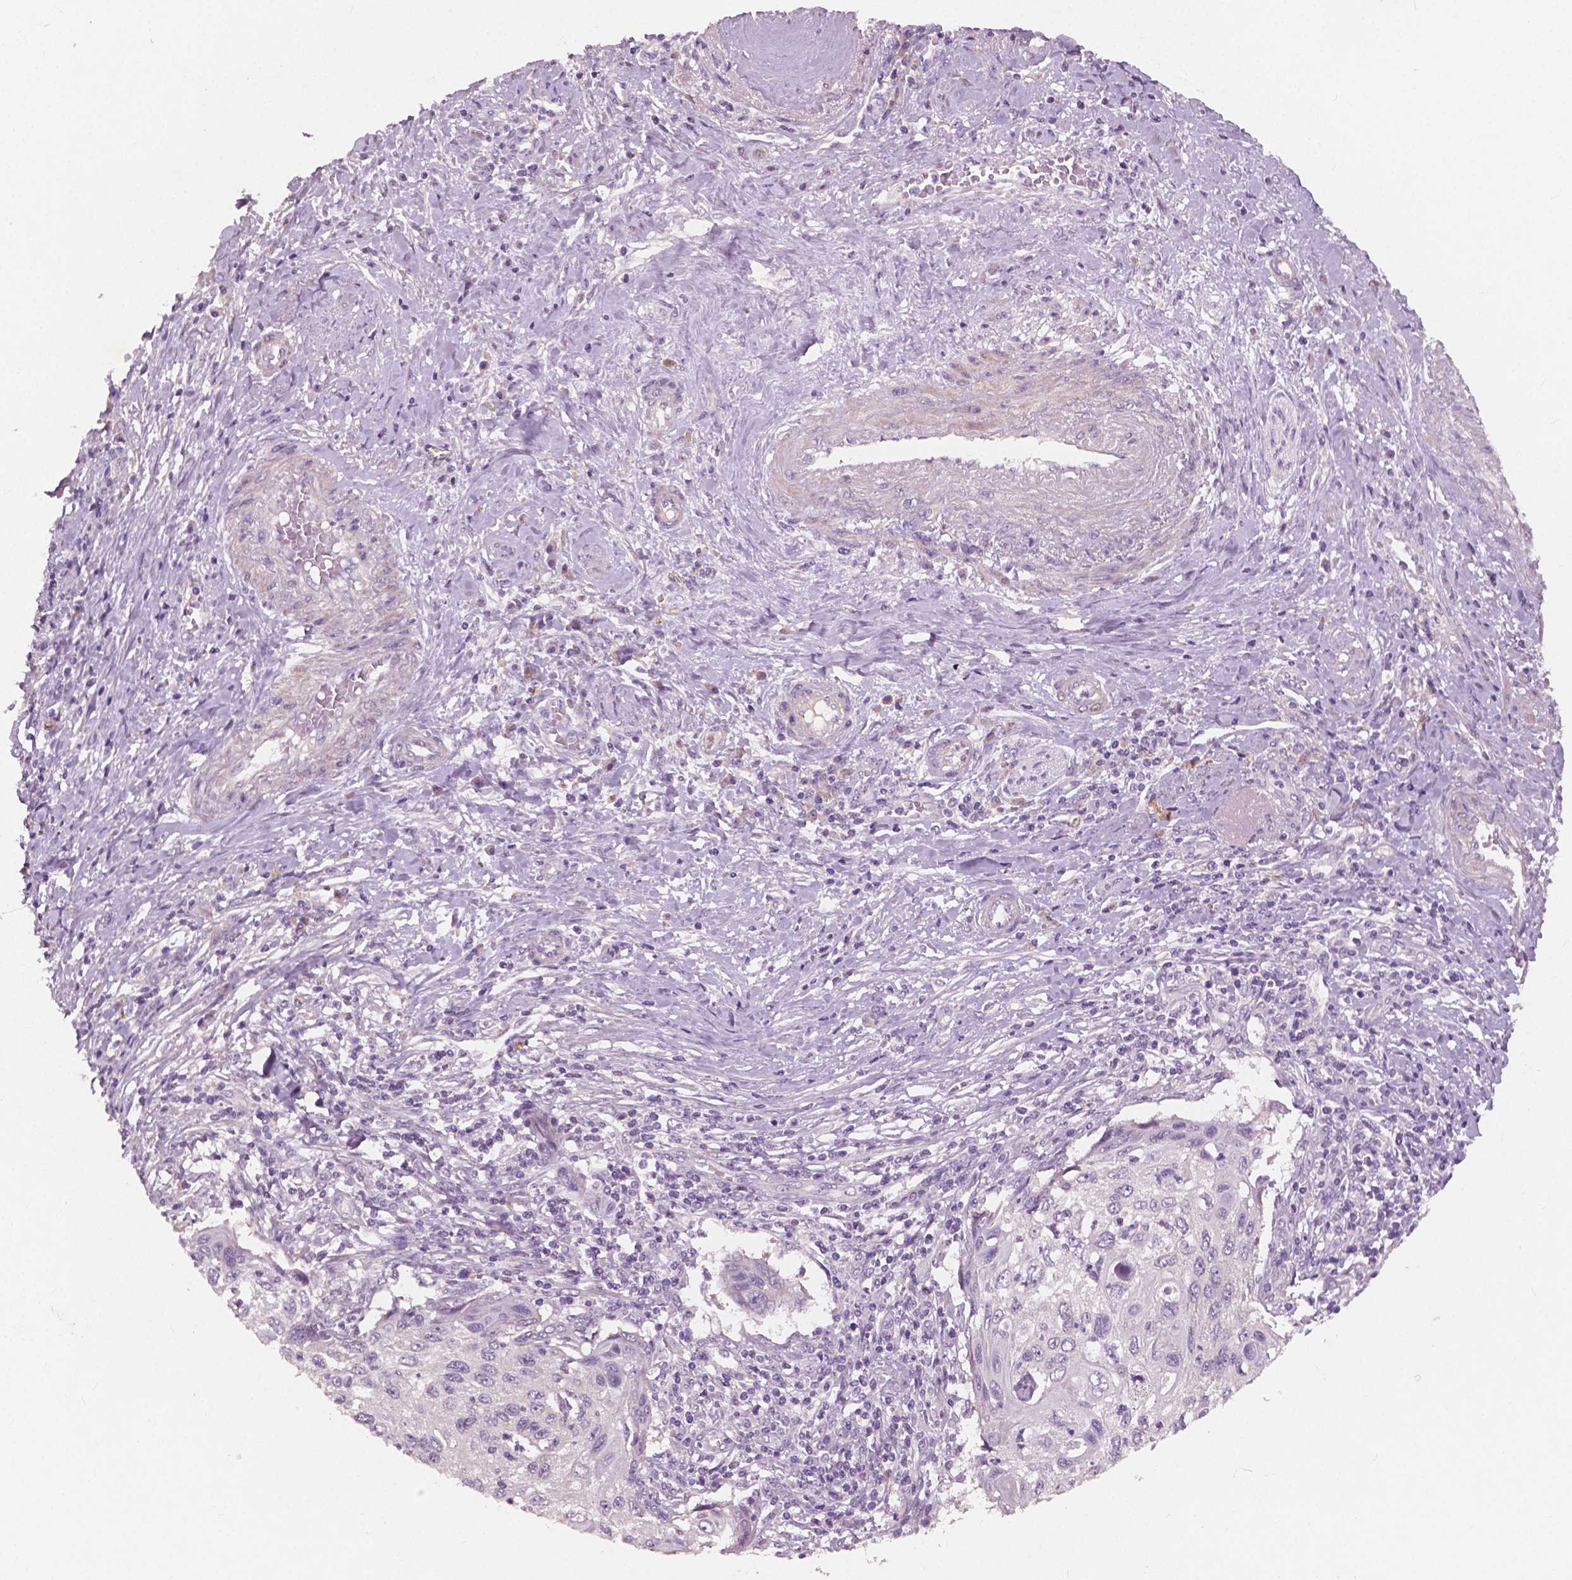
{"staining": {"intensity": "negative", "quantity": "none", "location": "none"}, "tissue": "cervical cancer", "cell_type": "Tumor cells", "image_type": "cancer", "snomed": [{"axis": "morphology", "description": "Squamous cell carcinoma, NOS"}, {"axis": "topography", "description": "Cervix"}], "caption": "Micrograph shows no significant protein expression in tumor cells of squamous cell carcinoma (cervical).", "gene": "LSM14B", "patient": {"sex": "female", "age": 70}}